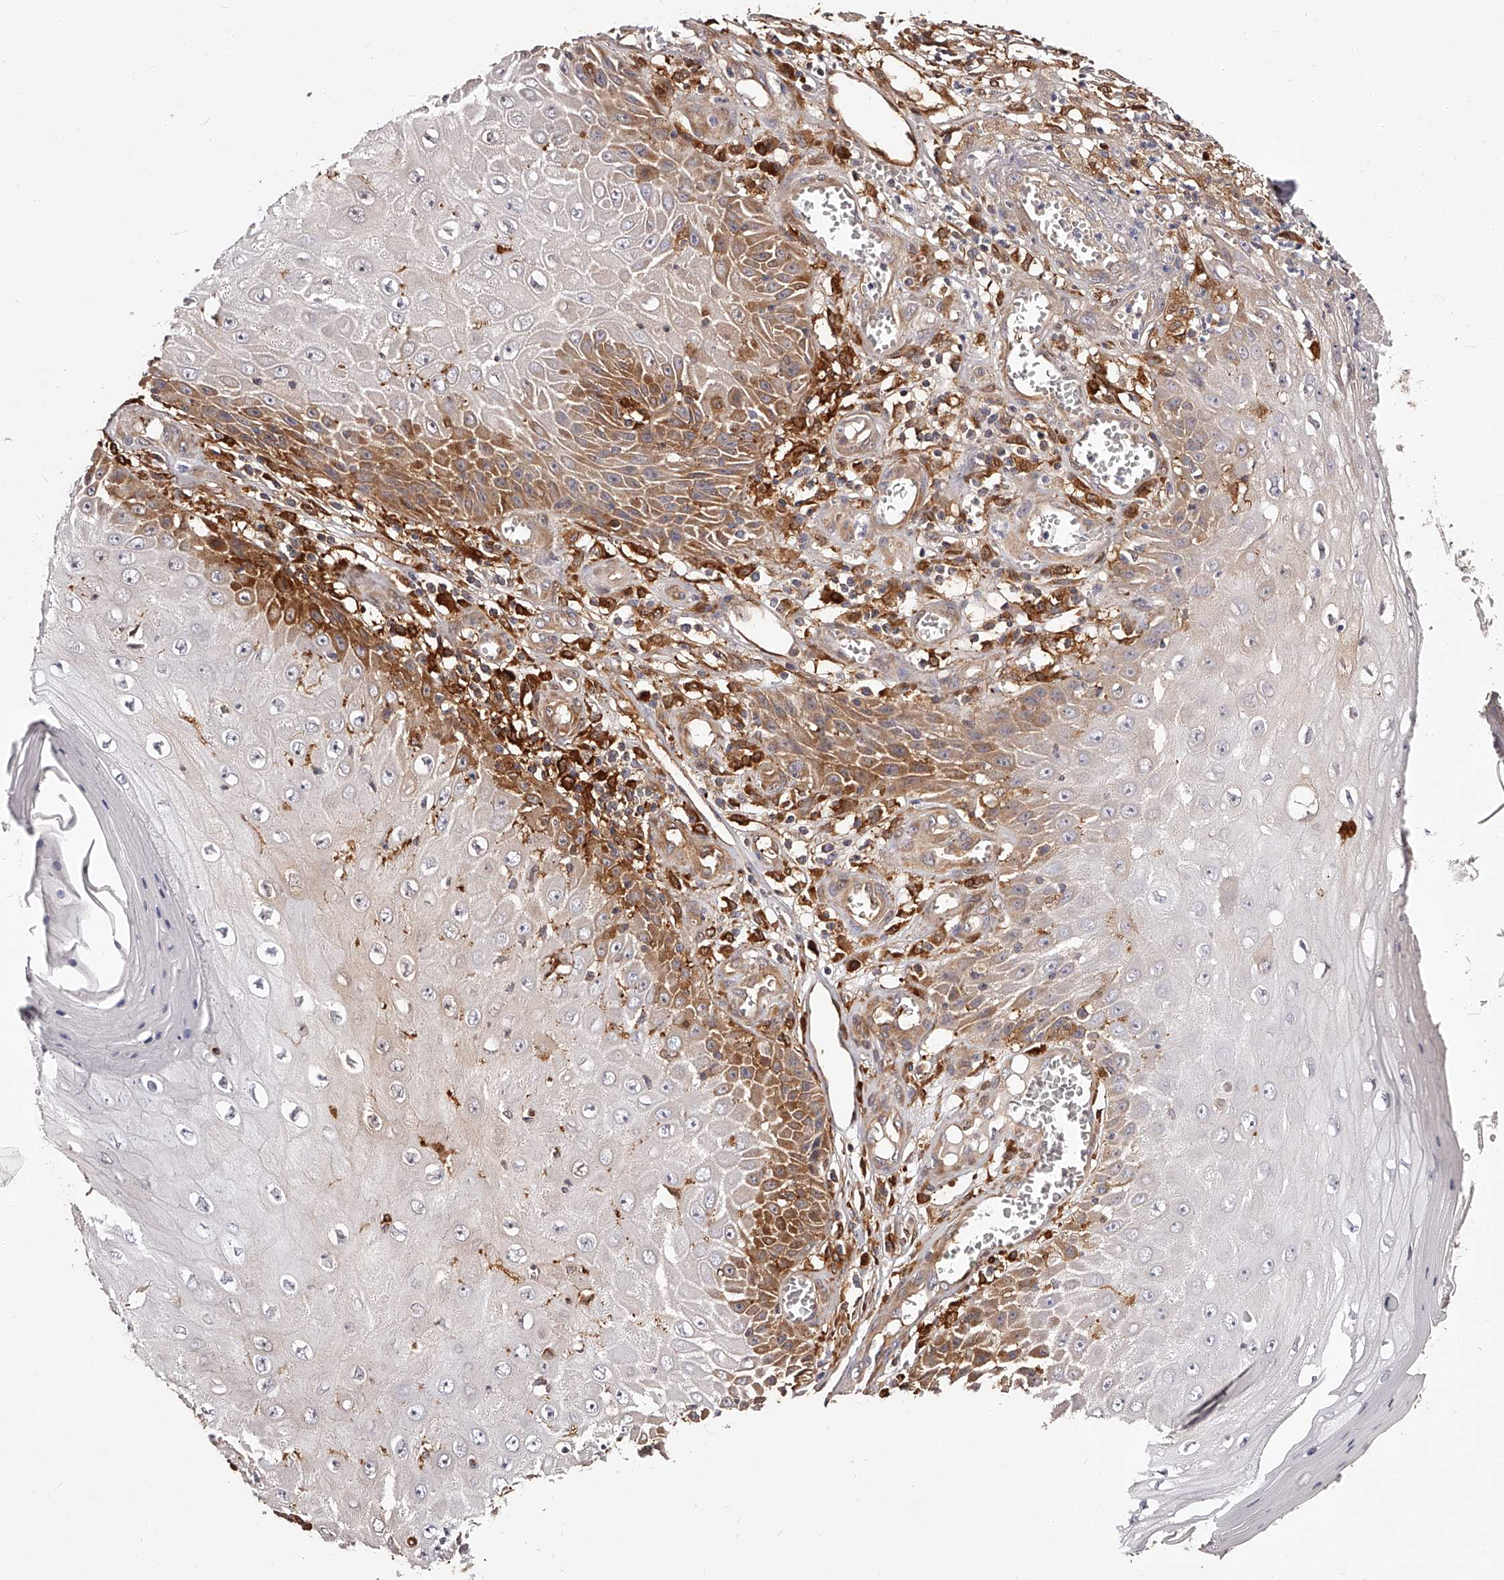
{"staining": {"intensity": "moderate", "quantity": "25%-75%", "location": "cytoplasmic/membranous"}, "tissue": "skin cancer", "cell_type": "Tumor cells", "image_type": "cancer", "snomed": [{"axis": "morphology", "description": "Squamous cell carcinoma, NOS"}, {"axis": "topography", "description": "Skin"}], "caption": "The immunohistochemical stain highlights moderate cytoplasmic/membranous positivity in tumor cells of skin cancer (squamous cell carcinoma) tissue.", "gene": "LAP3", "patient": {"sex": "female", "age": 73}}